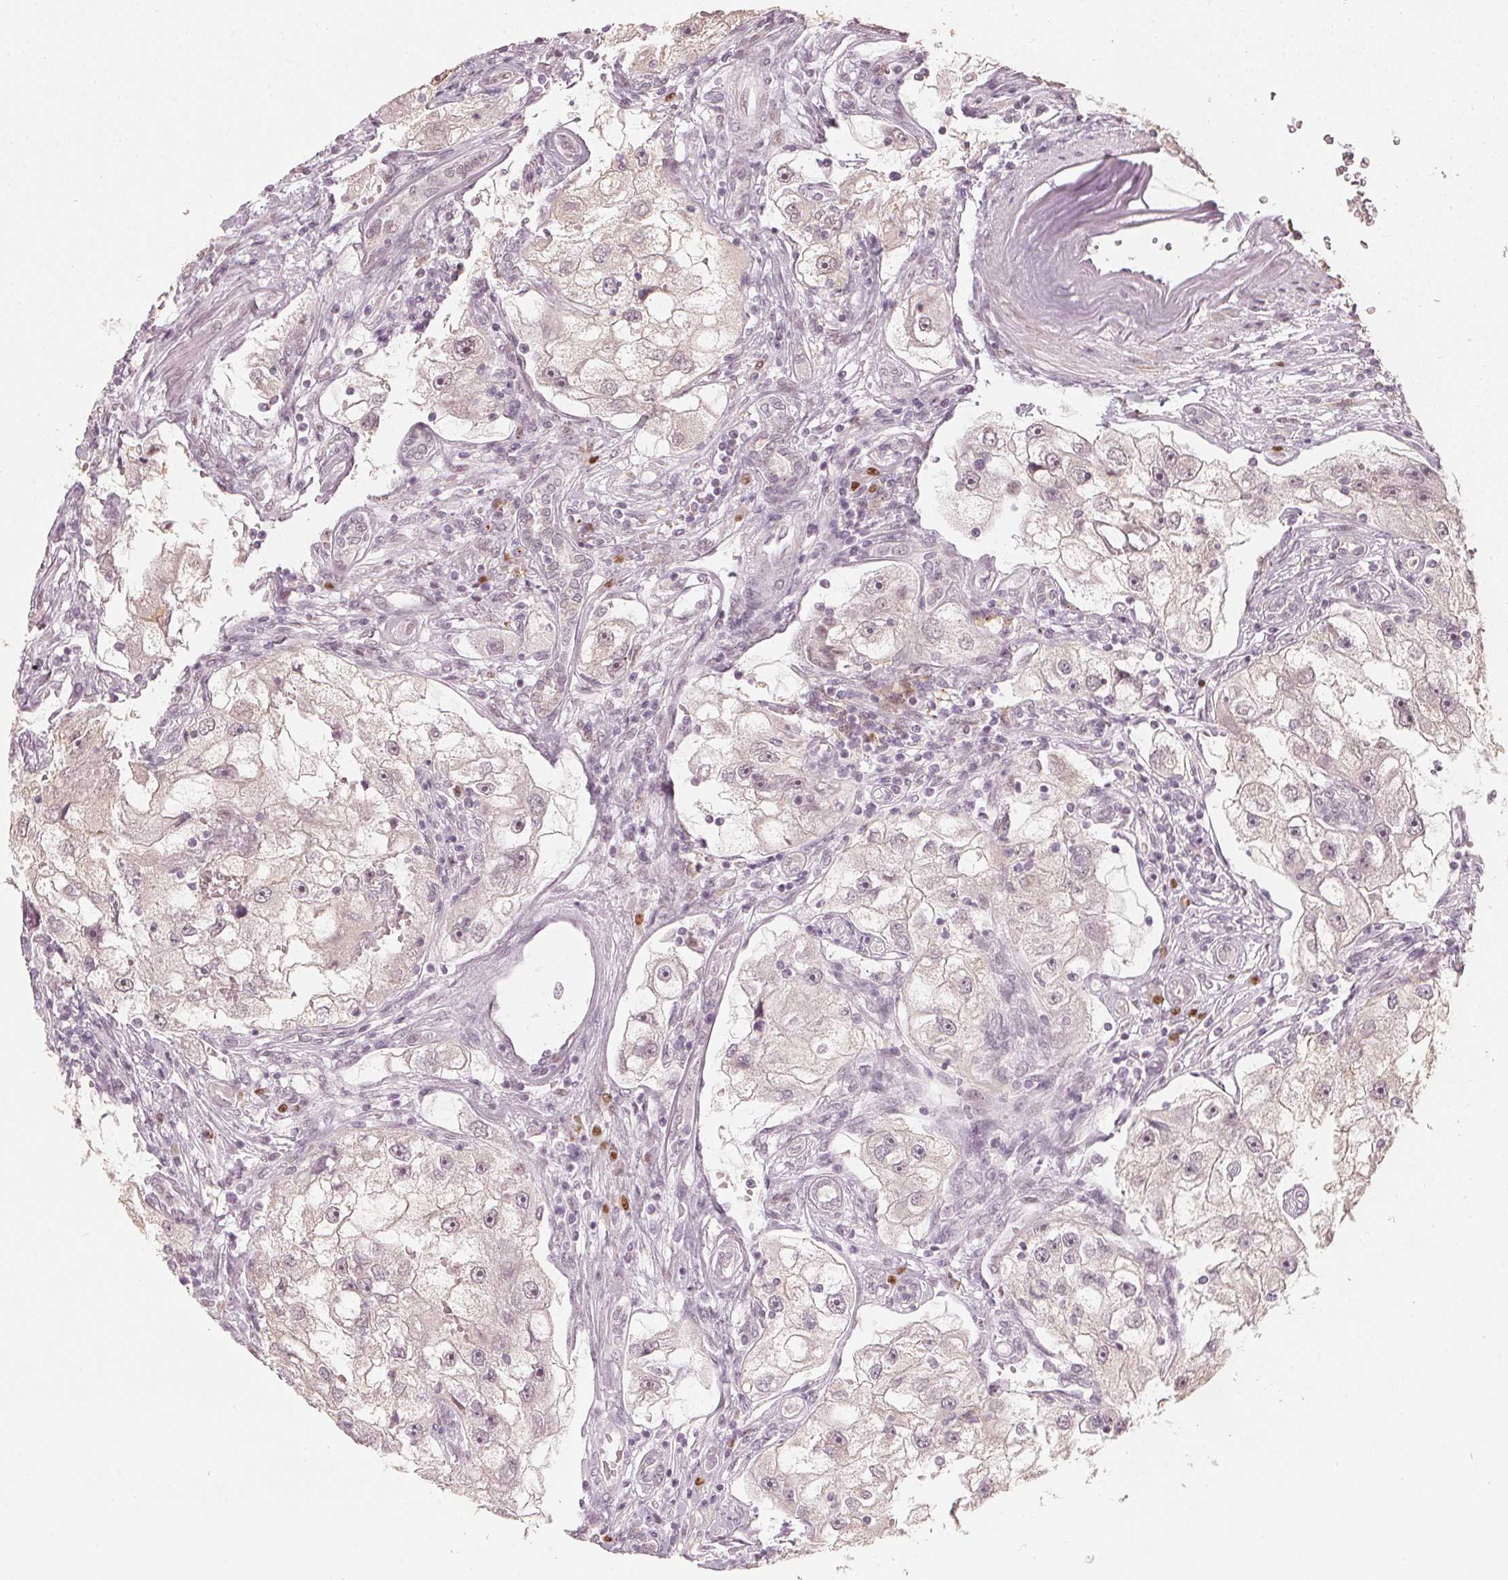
{"staining": {"intensity": "negative", "quantity": "none", "location": "none"}, "tissue": "renal cancer", "cell_type": "Tumor cells", "image_type": "cancer", "snomed": [{"axis": "morphology", "description": "Adenocarcinoma, NOS"}, {"axis": "topography", "description": "Kidney"}], "caption": "Renal cancer (adenocarcinoma) was stained to show a protein in brown. There is no significant expression in tumor cells. (DAB immunohistochemistry (IHC) with hematoxylin counter stain).", "gene": "SLC39A3", "patient": {"sex": "male", "age": 63}}